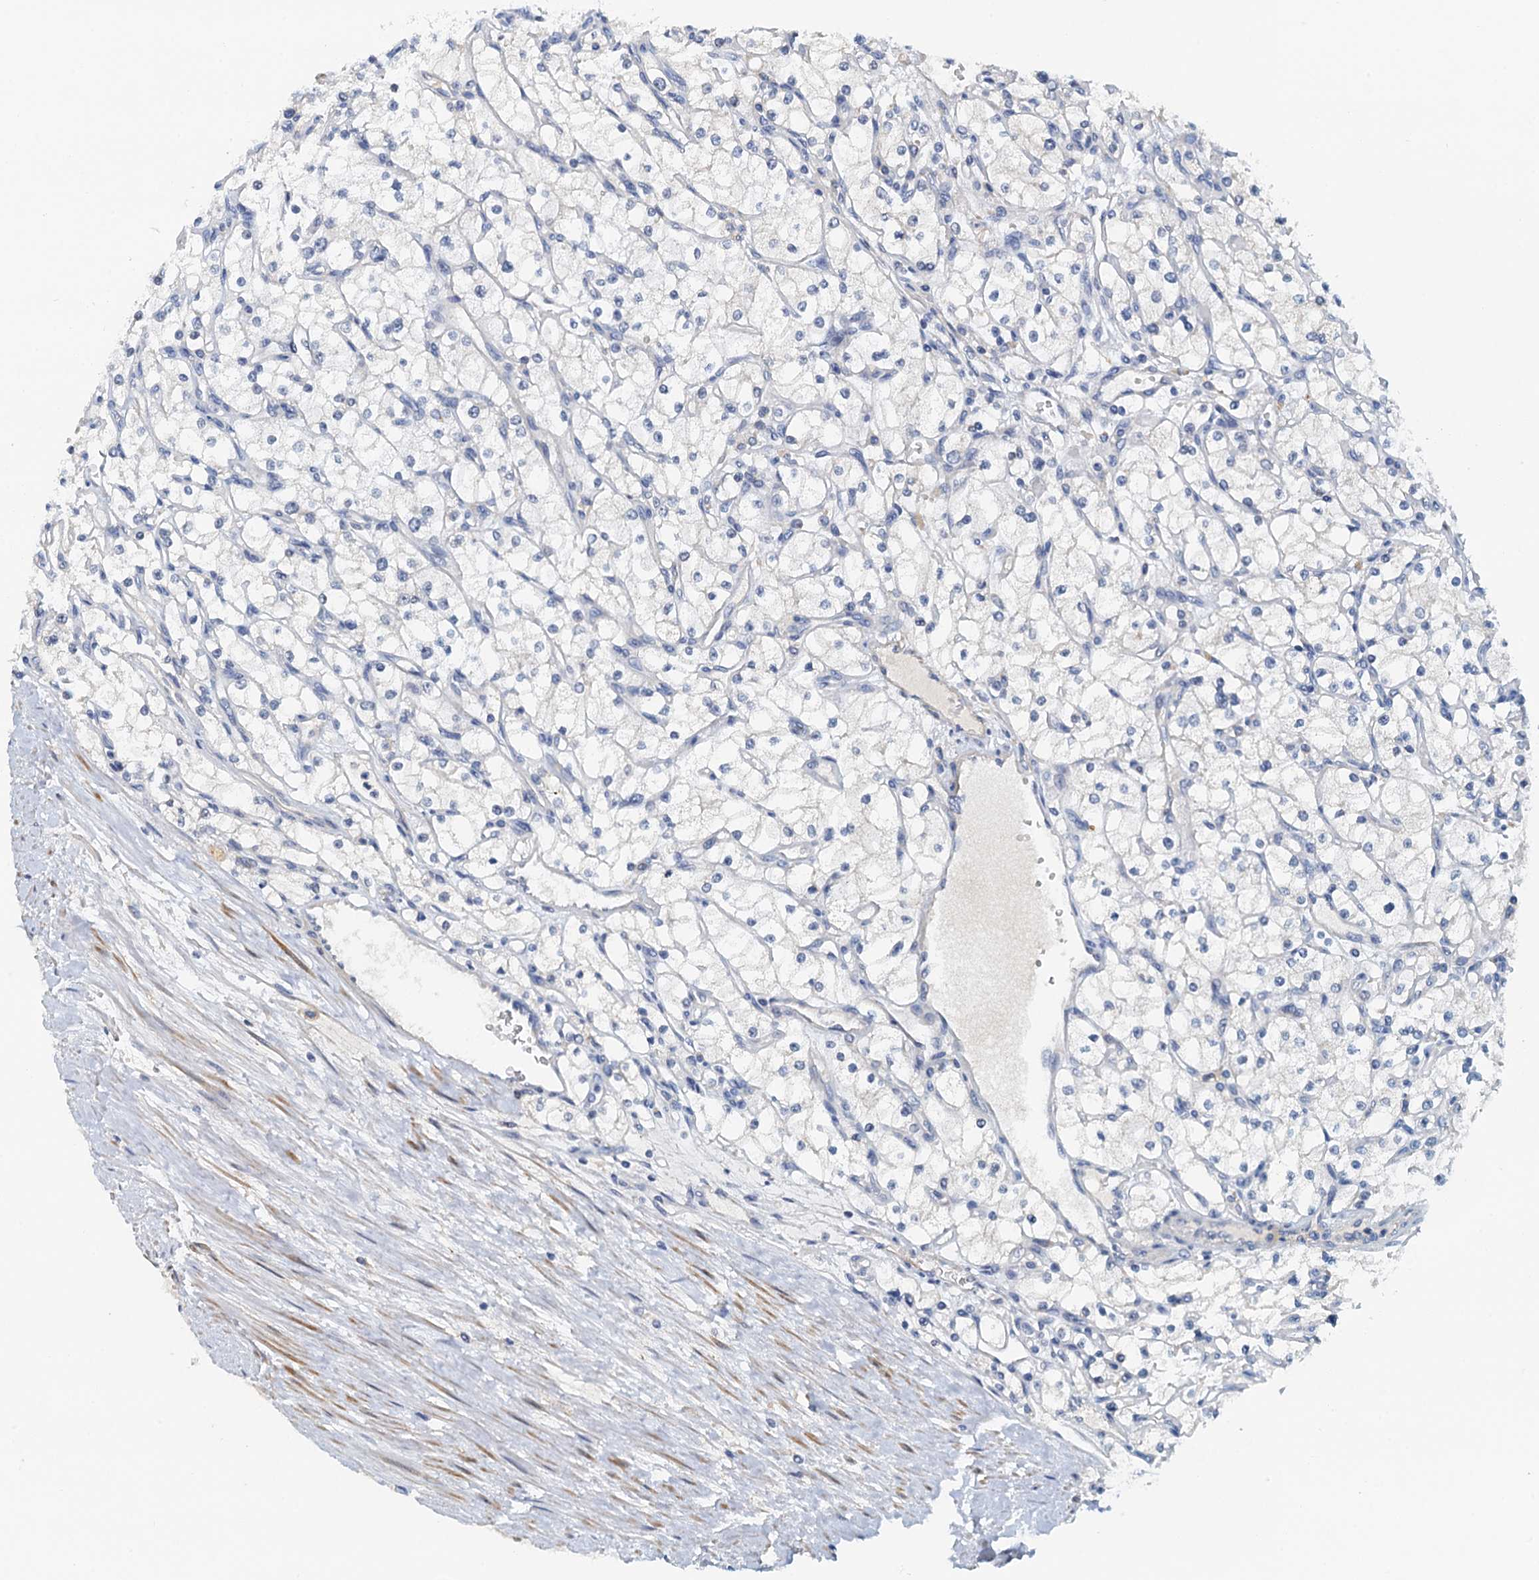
{"staining": {"intensity": "negative", "quantity": "none", "location": "none"}, "tissue": "renal cancer", "cell_type": "Tumor cells", "image_type": "cancer", "snomed": [{"axis": "morphology", "description": "Adenocarcinoma, NOS"}, {"axis": "topography", "description": "Kidney"}], "caption": "High power microscopy micrograph of an immunohistochemistry (IHC) image of renal cancer, revealing no significant expression in tumor cells.", "gene": "DTD1", "patient": {"sex": "male", "age": 80}}